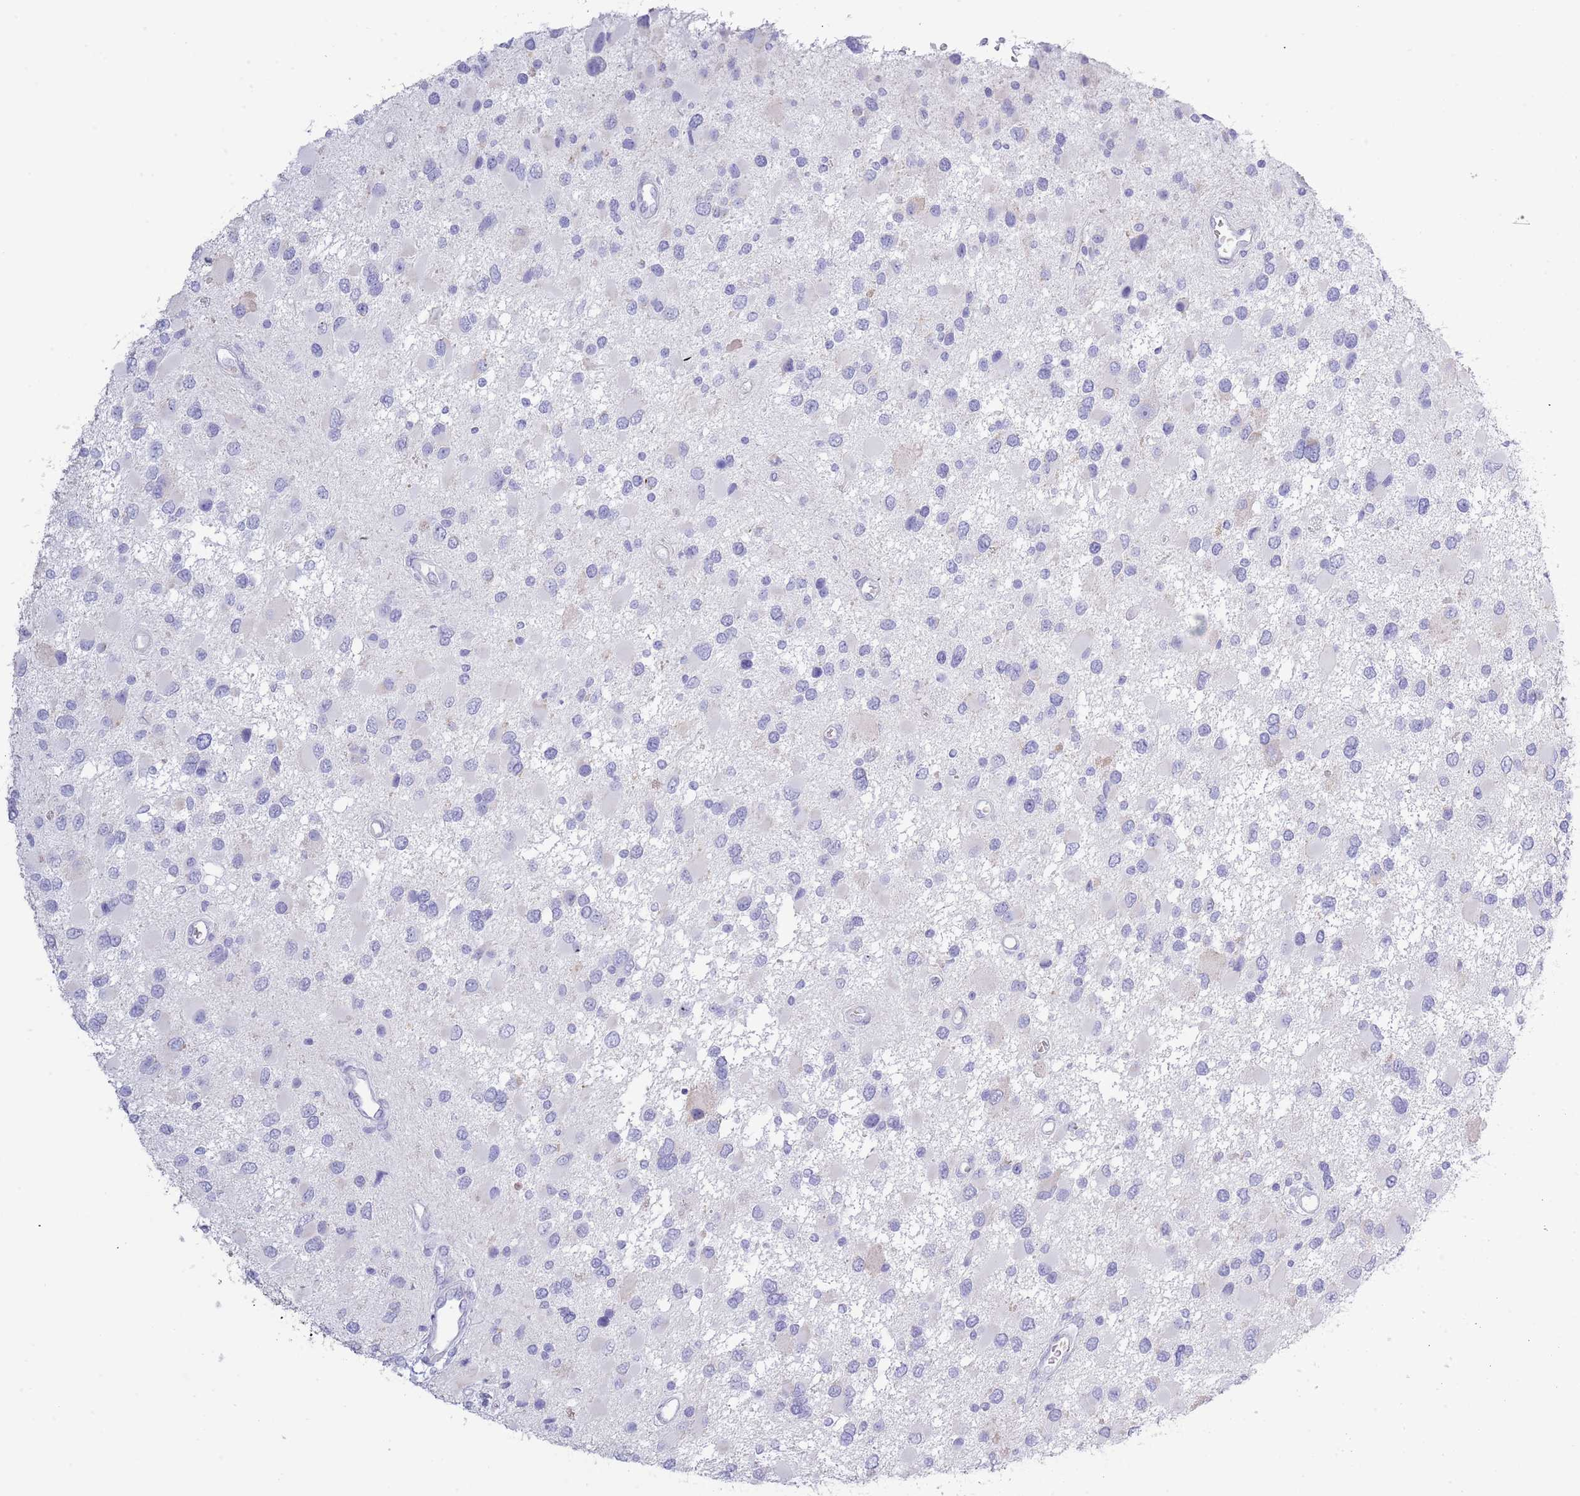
{"staining": {"intensity": "negative", "quantity": "none", "location": "none"}, "tissue": "glioma", "cell_type": "Tumor cells", "image_type": "cancer", "snomed": [{"axis": "morphology", "description": "Glioma, malignant, High grade"}, {"axis": "topography", "description": "Brain"}], "caption": "Photomicrograph shows no protein staining in tumor cells of glioma tissue. Nuclei are stained in blue.", "gene": "ACR", "patient": {"sex": "male", "age": 53}}